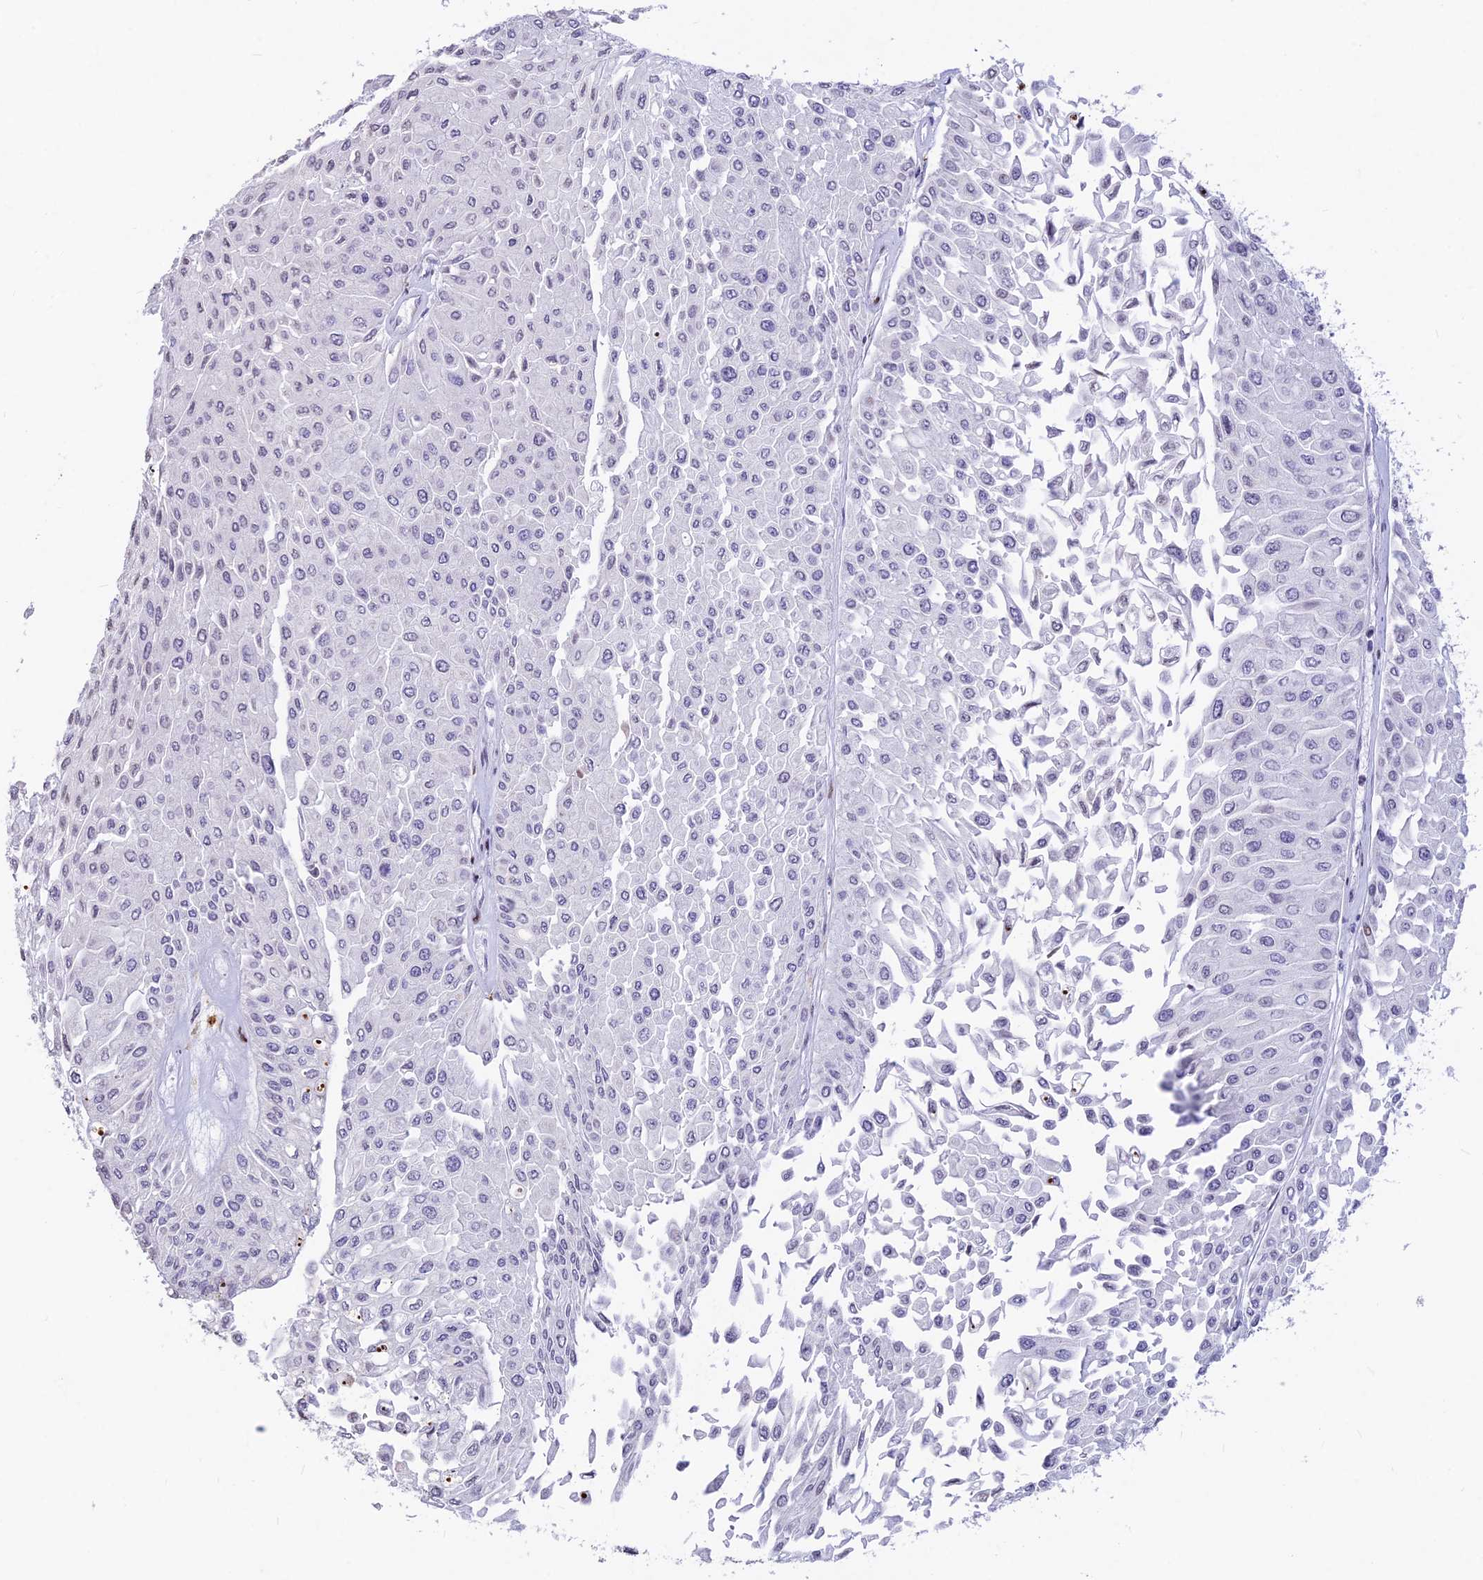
{"staining": {"intensity": "negative", "quantity": "none", "location": "none"}, "tissue": "urothelial cancer", "cell_type": "Tumor cells", "image_type": "cancer", "snomed": [{"axis": "morphology", "description": "Urothelial carcinoma, Low grade"}, {"axis": "topography", "description": "Urinary bladder"}], "caption": "Urothelial cancer was stained to show a protein in brown. There is no significant positivity in tumor cells.", "gene": "PRPS1", "patient": {"sex": "male", "age": 67}}